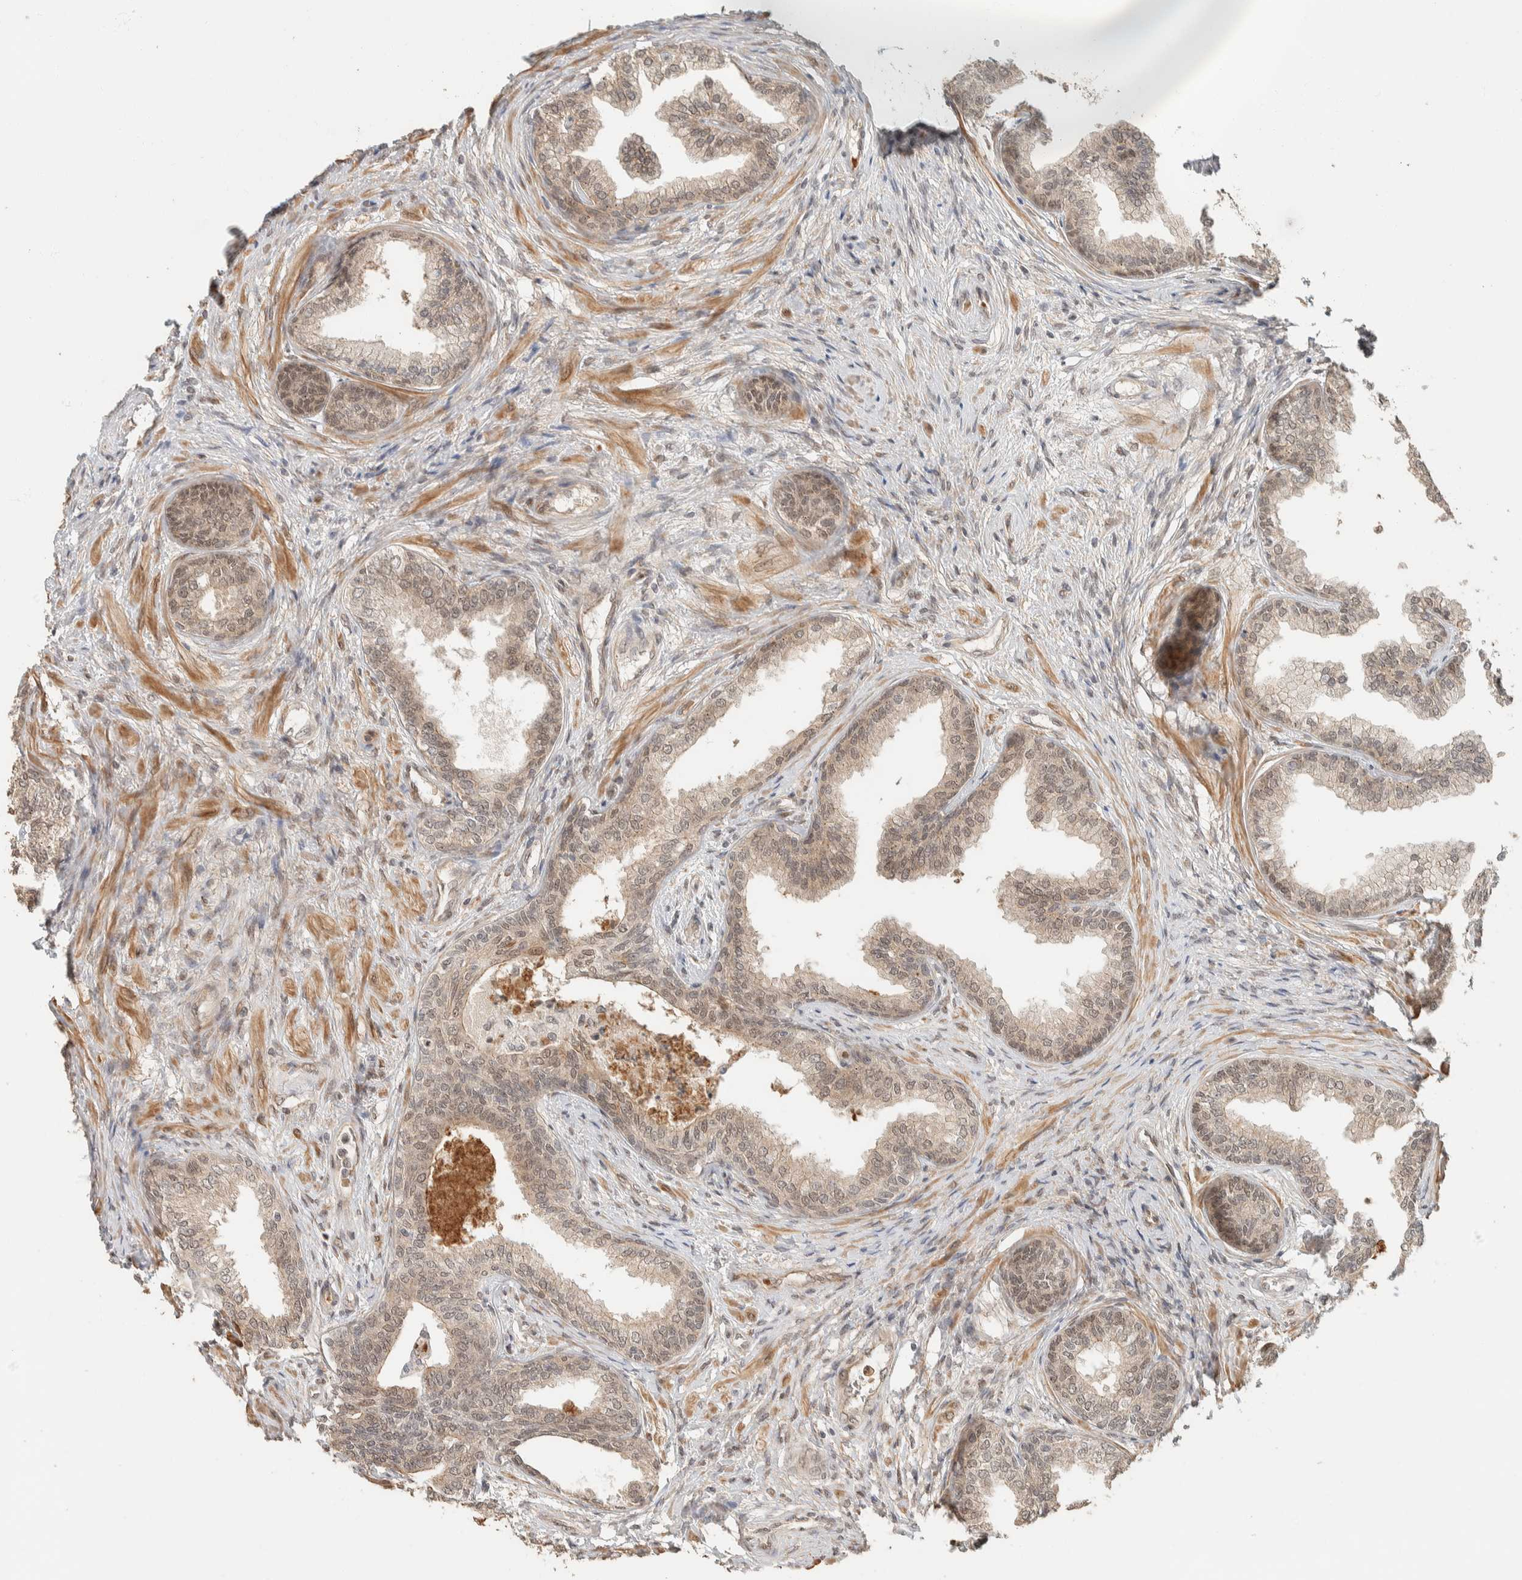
{"staining": {"intensity": "weak", "quantity": ">75%", "location": "cytoplasmic/membranous,nuclear"}, "tissue": "prostate", "cell_type": "Glandular cells", "image_type": "normal", "snomed": [{"axis": "morphology", "description": "Normal tissue, NOS"}, {"axis": "topography", "description": "Prostate"}], "caption": "This is a micrograph of IHC staining of normal prostate, which shows weak positivity in the cytoplasmic/membranous,nuclear of glandular cells.", "gene": "ZBTB2", "patient": {"sex": "male", "age": 76}}